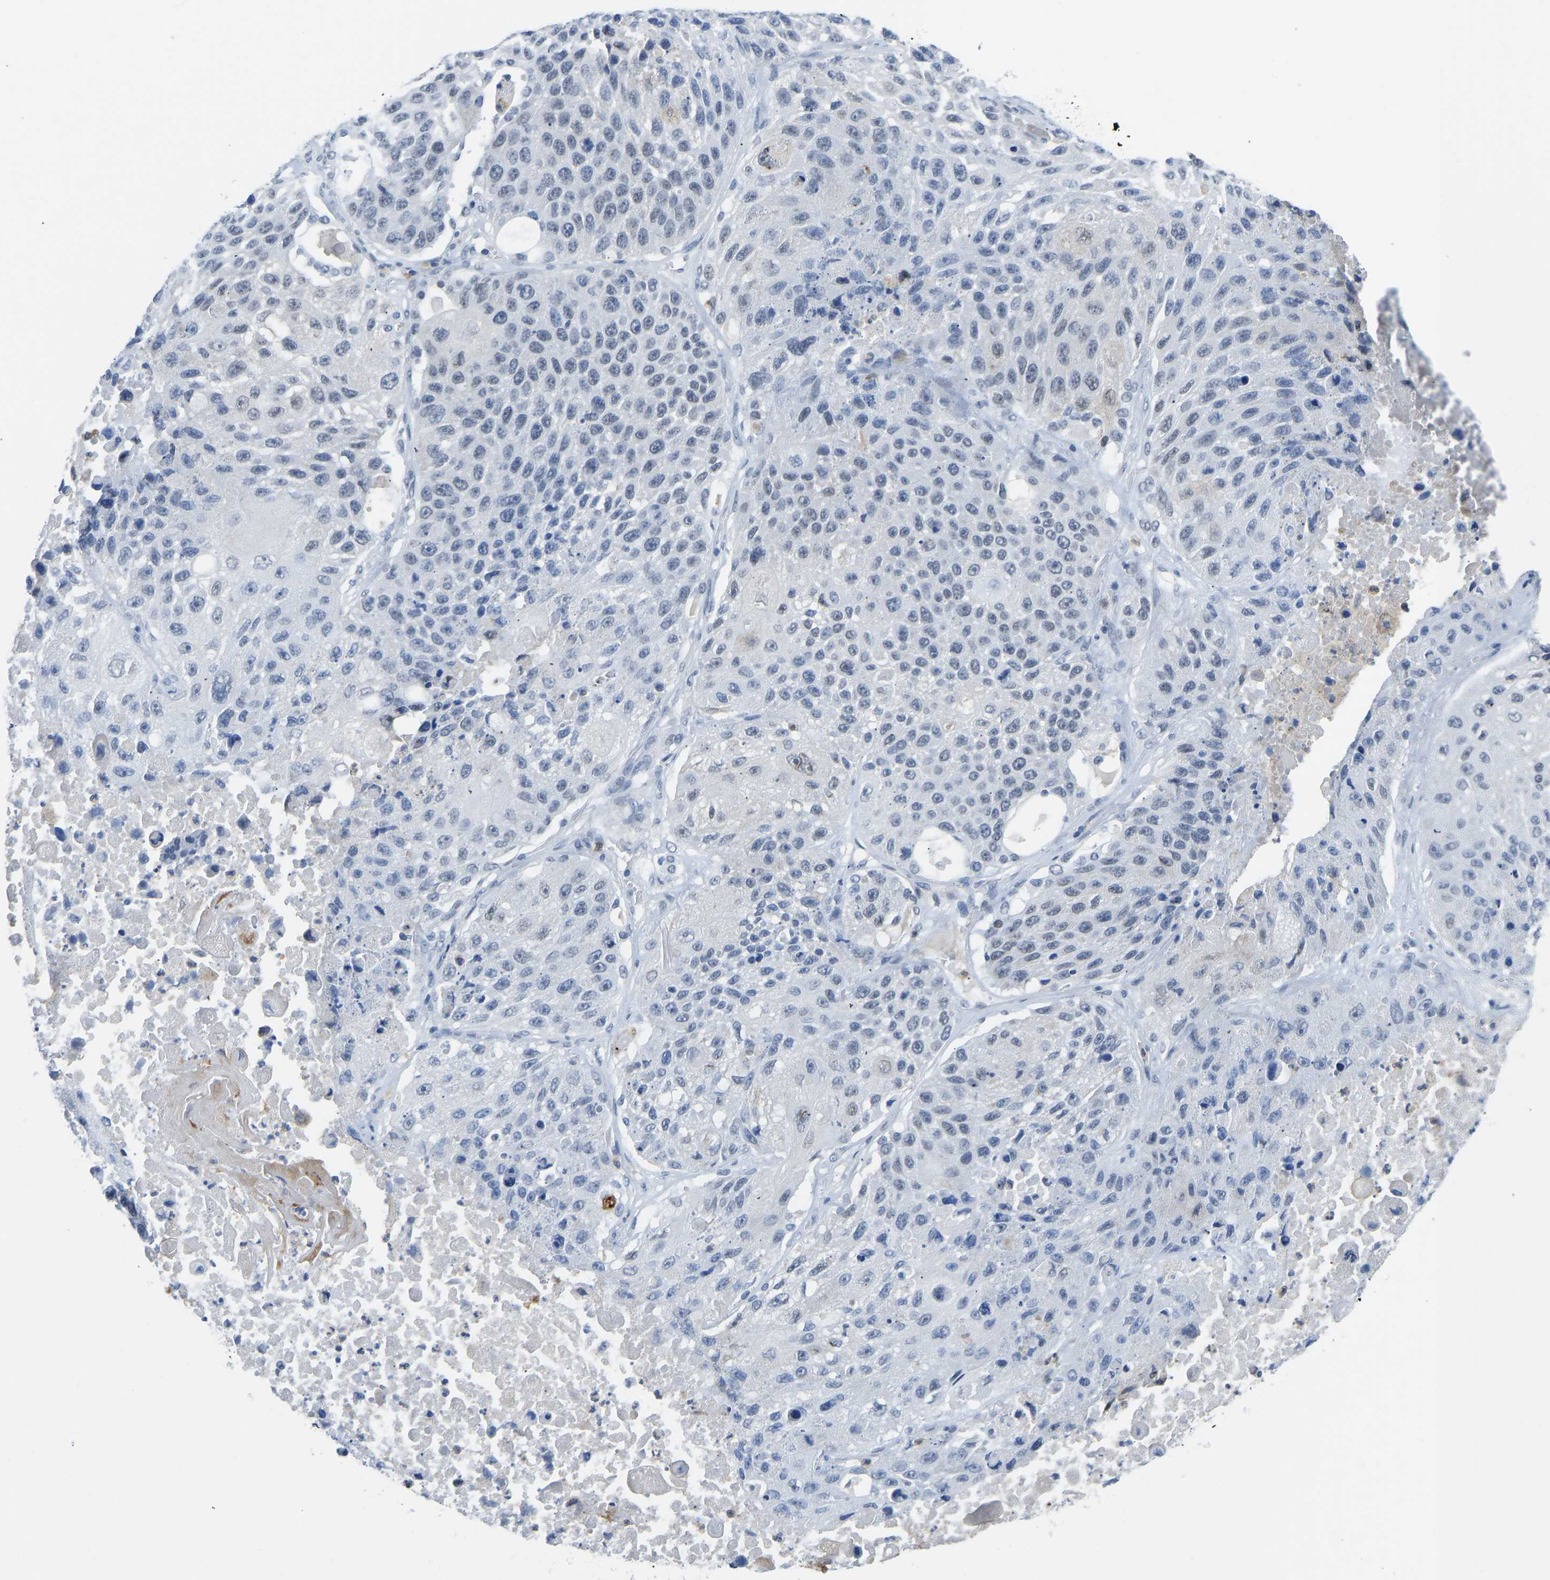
{"staining": {"intensity": "negative", "quantity": "none", "location": "none"}, "tissue": "lung cancer", "cell_type": "Tumor cells", "image_type": "cancer", "snomed": [{"axis": "morphology", "description": "Squamous cell carcinoma, NOS"}, {"axis": "topography", "description": "Lung"}], "caption": "A histopathology image of human squamous cell carcinoma (lung) is negative for staining in tumor cells.", "gene": "TXNDC2", "patient": {"sex": "male", "age": 61}}